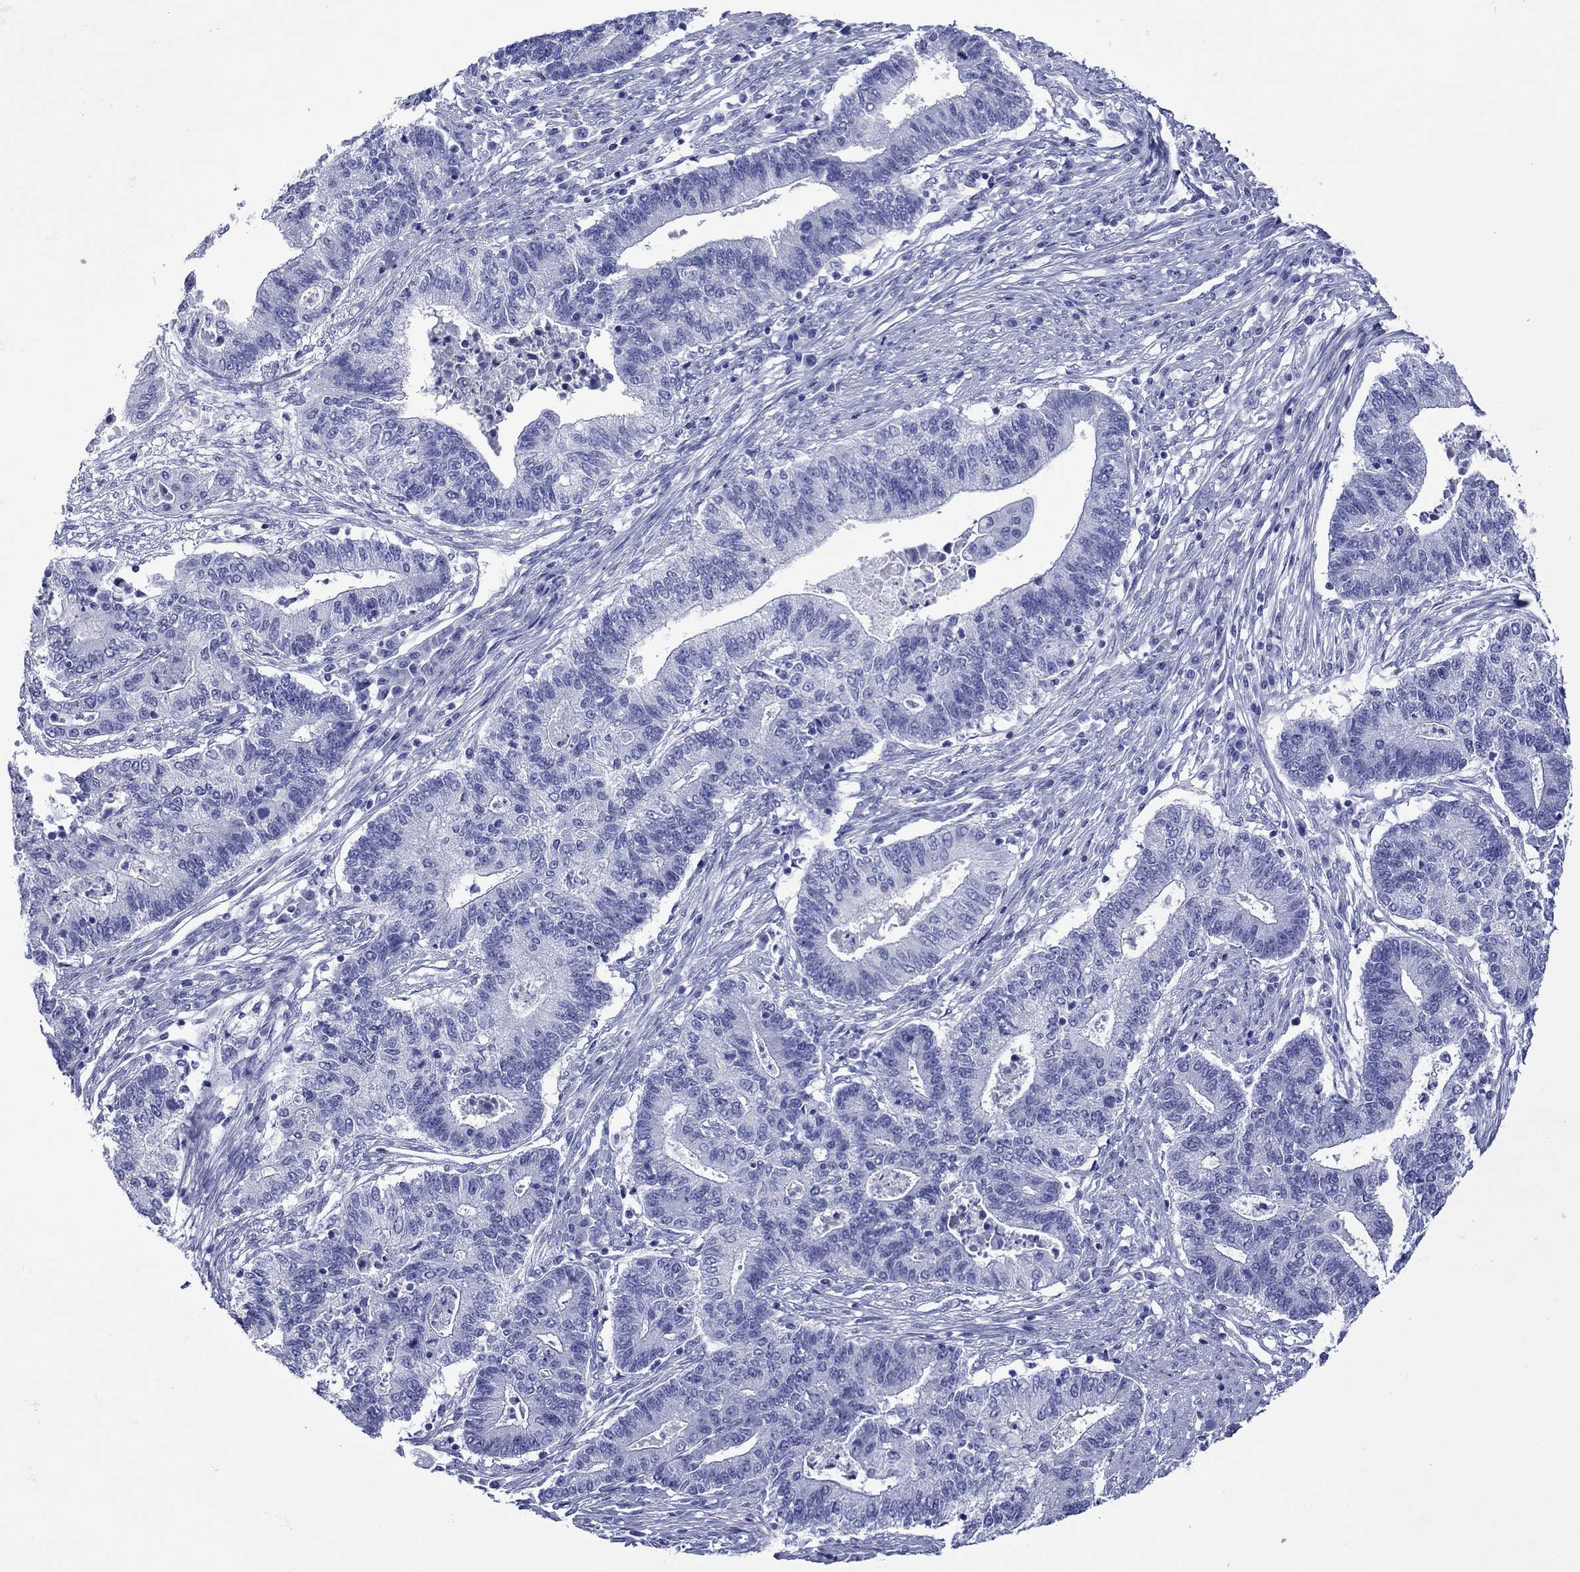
{"staining": {"intensity": "negative", "quantity": "none", "location": "none"}, "tissue": "endometrial cancer", "cell_type": "Tumor cells", "image_type": "cancer", "snomed": [{"axis": "morphology", "description": "Adenocarcinoma, NOS"}, {"axis": "topography", "description": "Uterus"}, {"axis": "topography", "description": "Endometrium"}], "caption": "Photomicrograph shows no protein staining in tumor cells of endometrial adenocarcinoma tissue.", "gene": "ROM1", "patient": {"sex": "female", "age": 54}}